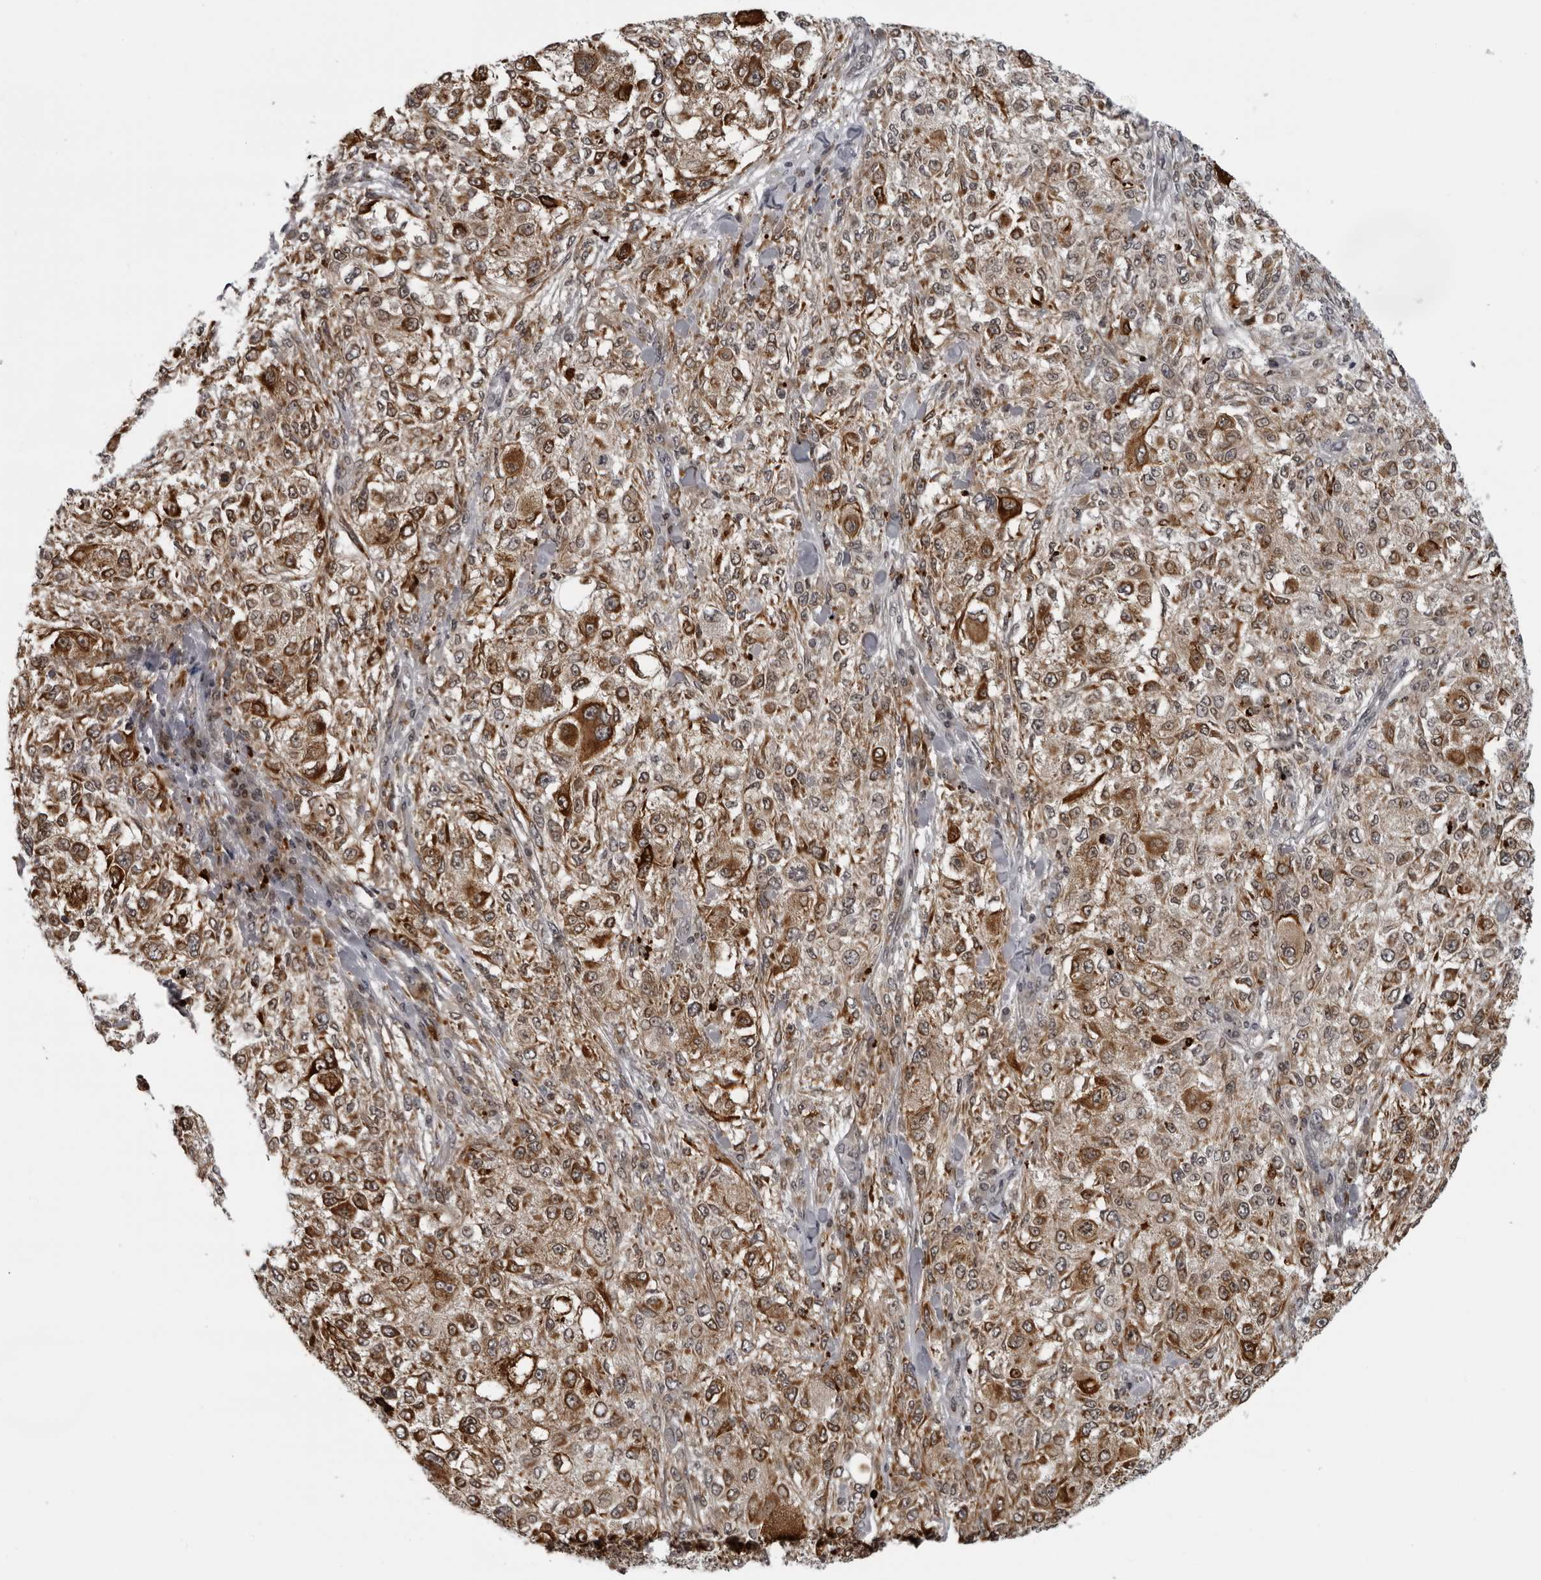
{"staining": {"intensity": "strong", "quantity": ">75%", "location": "cytoplasmic/membranous"}, "tissue": "melanoma", "cell_type": "Tumor cells", "image_type": "cancer", "snomed": [{"axis": "morphology", "description": "Necrosis, NOS"}, {"axis": "morphology", "description": "Malignant melanoma, NOS"}, {"axis": "topography", "description": "Skin"}], "caption": "Protein expression analysis of melanoma shows strong cytoplasmic/membranous expression in about >75% of tumor cells. (Brightfield microscopy of DAB IHC at high magnification).", "gene": "THOP1", "patient": {"sex": "female", "age": 87}}